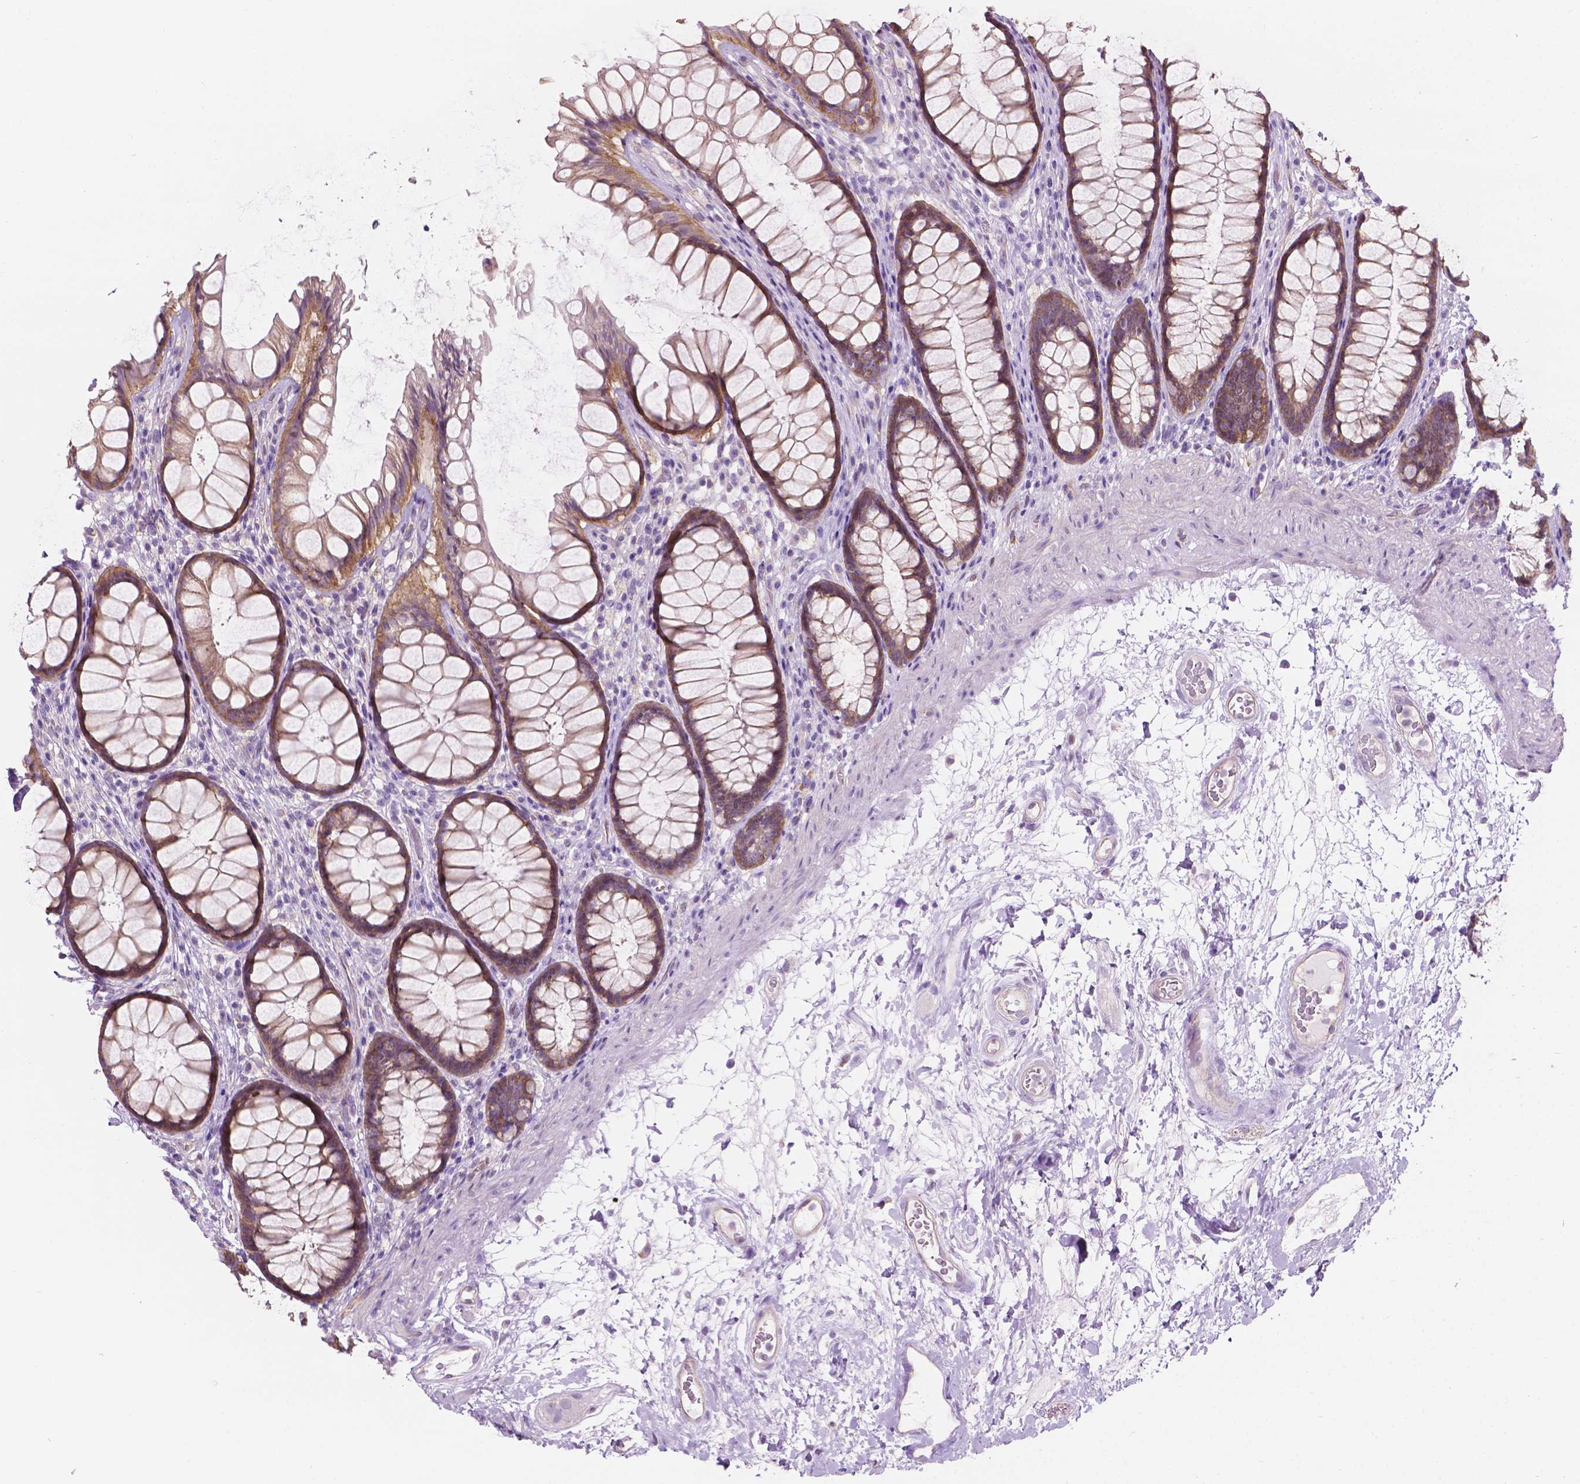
{"staining": {"intensity": "weak", "quantity": ">75%", "location": "cytoplasmic/membranous"}, "tissue": "rectum", "cell_type": "Glandular cells", "image_type": "normal", "snomed": [{"axis": "morphology", "description": "Normal tissue, NOS"}, {"axis": "topography", "description": "Rectum"}], "caption": "Immunohistochemical staining of normal rectum shows low levels of weak cytoplasmic/membranous expression in about >75% of glandular cells.", "gene": "NOS1AP", "patient": {"sex": "male", "age": 72}}